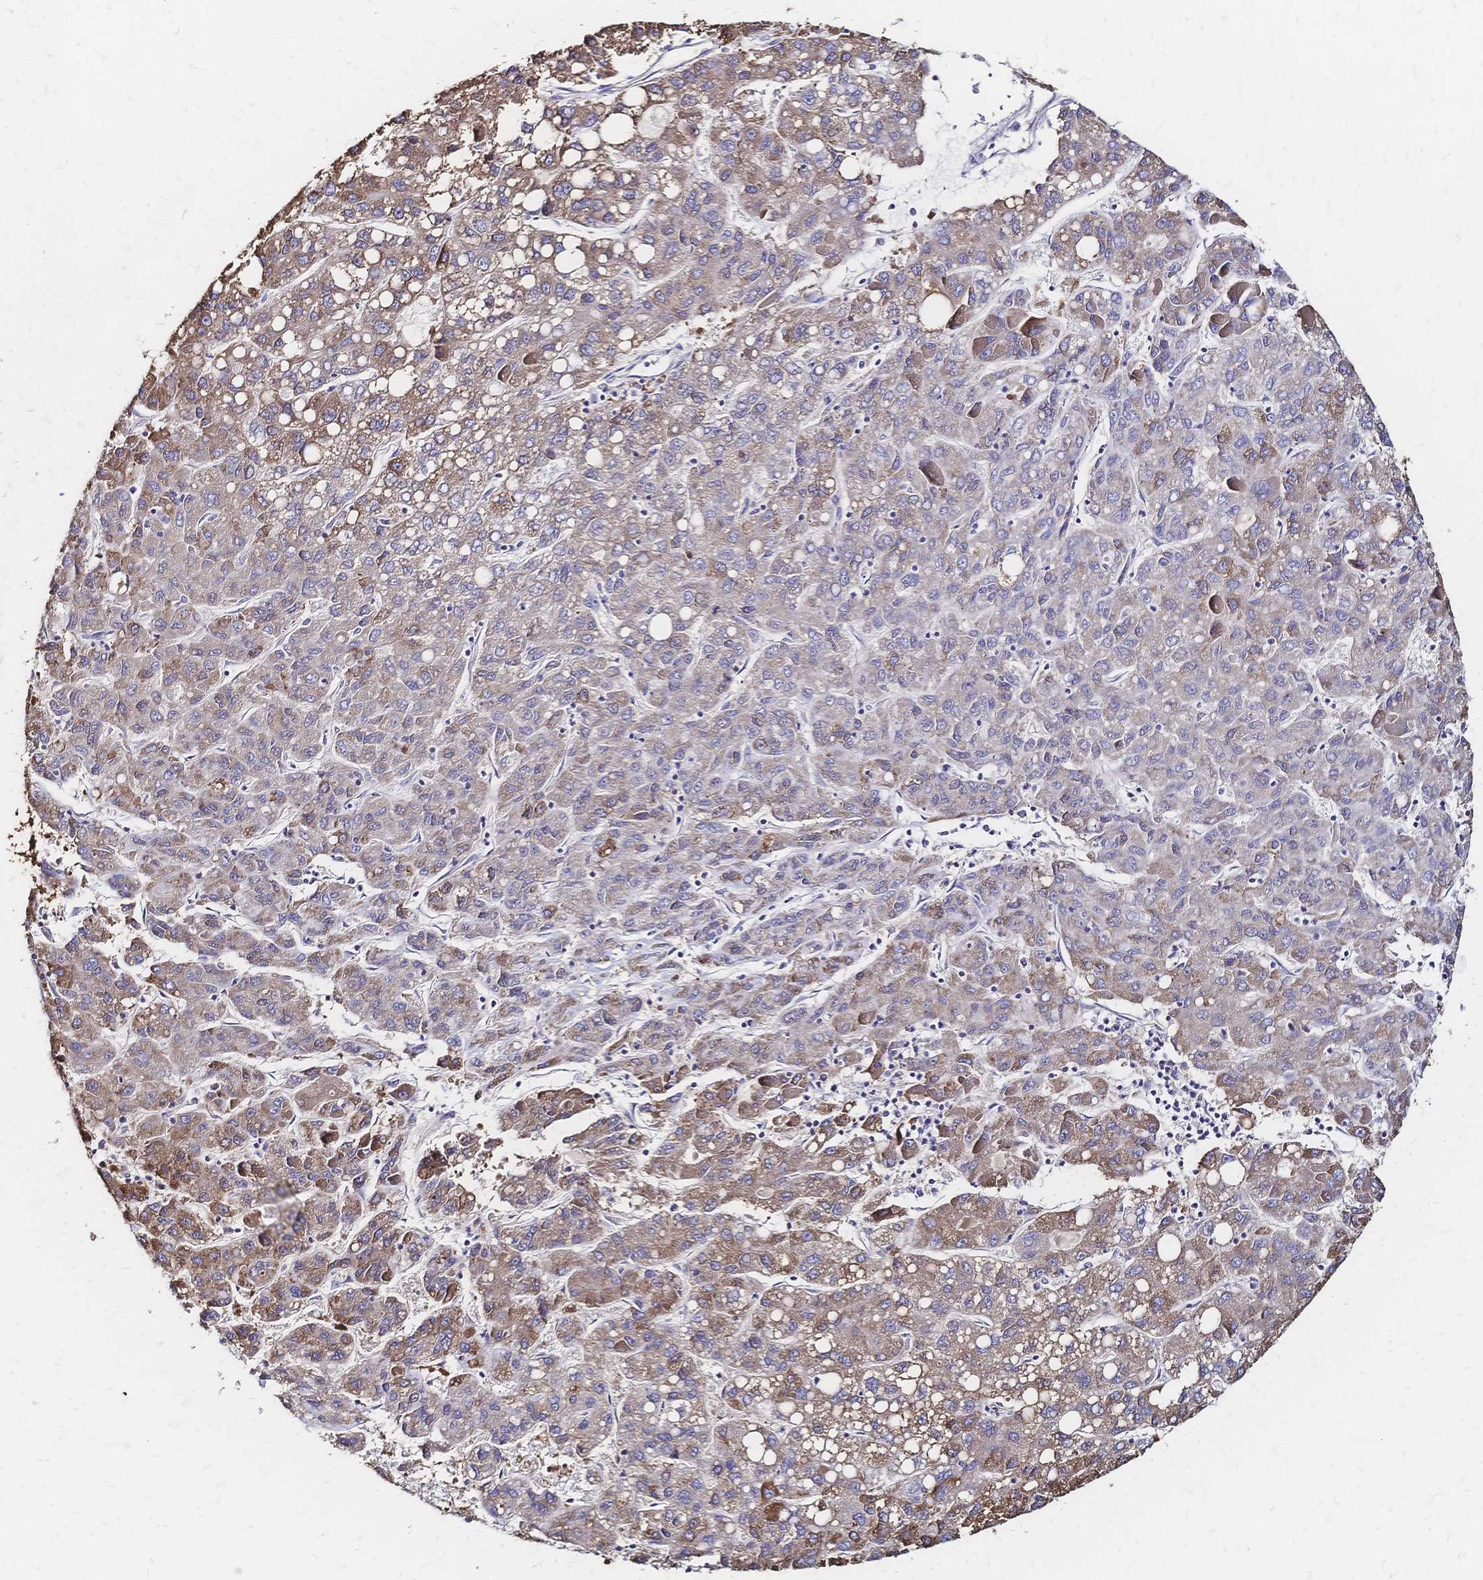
{"staining": {"intensity": "moderate", "quantity": "25%-75%", "location": "cytoplasmic/membranous"}, "tissue": "liver cancer", "cell_type": "Tumor cells", "image_type": "cancer", "snomed": [{"axis": "morphology", "description": "Carcinoma, Hepatocellular, NOS"}, {"axis": "topography", "description": "Liver"}], "caption": "This is an image of immunohistochemistry (IHC) staining of liver cancer (hepatocellular carcinoma), which shows moderate staining in the cytoplasmic/membranous of tumor cells.", "gene": "SLC5A1", "patient": {"sex": "female", "age": 82}}